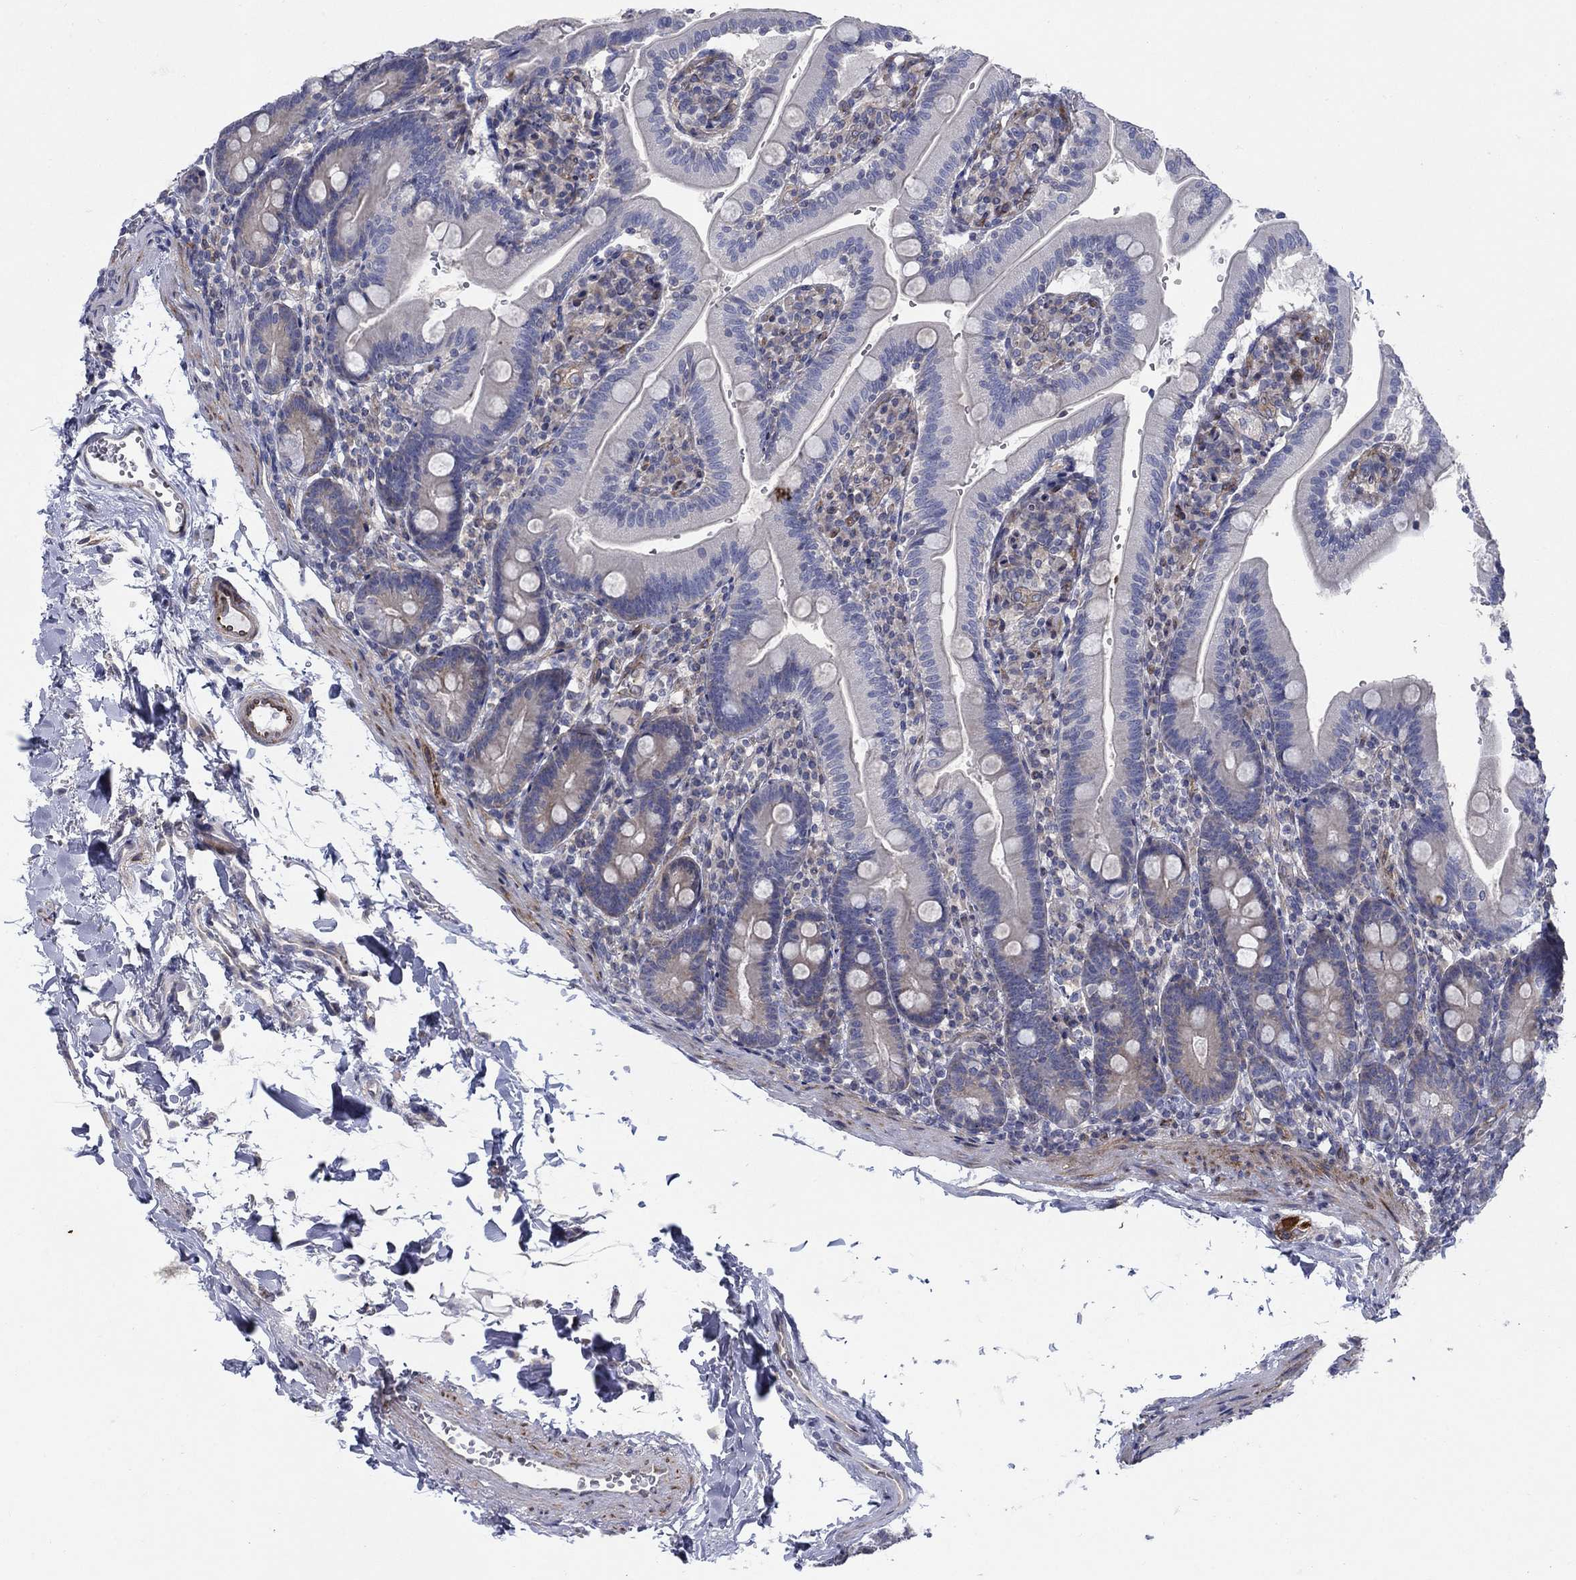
{"staining": {"intensity": "moderate", "quantity": "<25%", "location": "cytoplasmic/membranous"}, "tissue": "duodenum", "cell_type": "Glandular cells", "image_type": "normal", "snomed": [{"axis": "morphology", "description": "Normal tissue, NOS"}, {"axis": "topography", "description": "Duodenum"}], "caption": "DAB immunohistochemical staining of benign human duodenum shows moderate cytoplasmic/membranous protein expression in approximately <25% of glandular cells. Using DAB (3,3'-diaminobenzidine) (brown) and hematoxylin (blue) stains, captured at high magnification using brightfield microscopy.", "gene": "FXR1", "patient": {"sex": "female", "age": 67}}